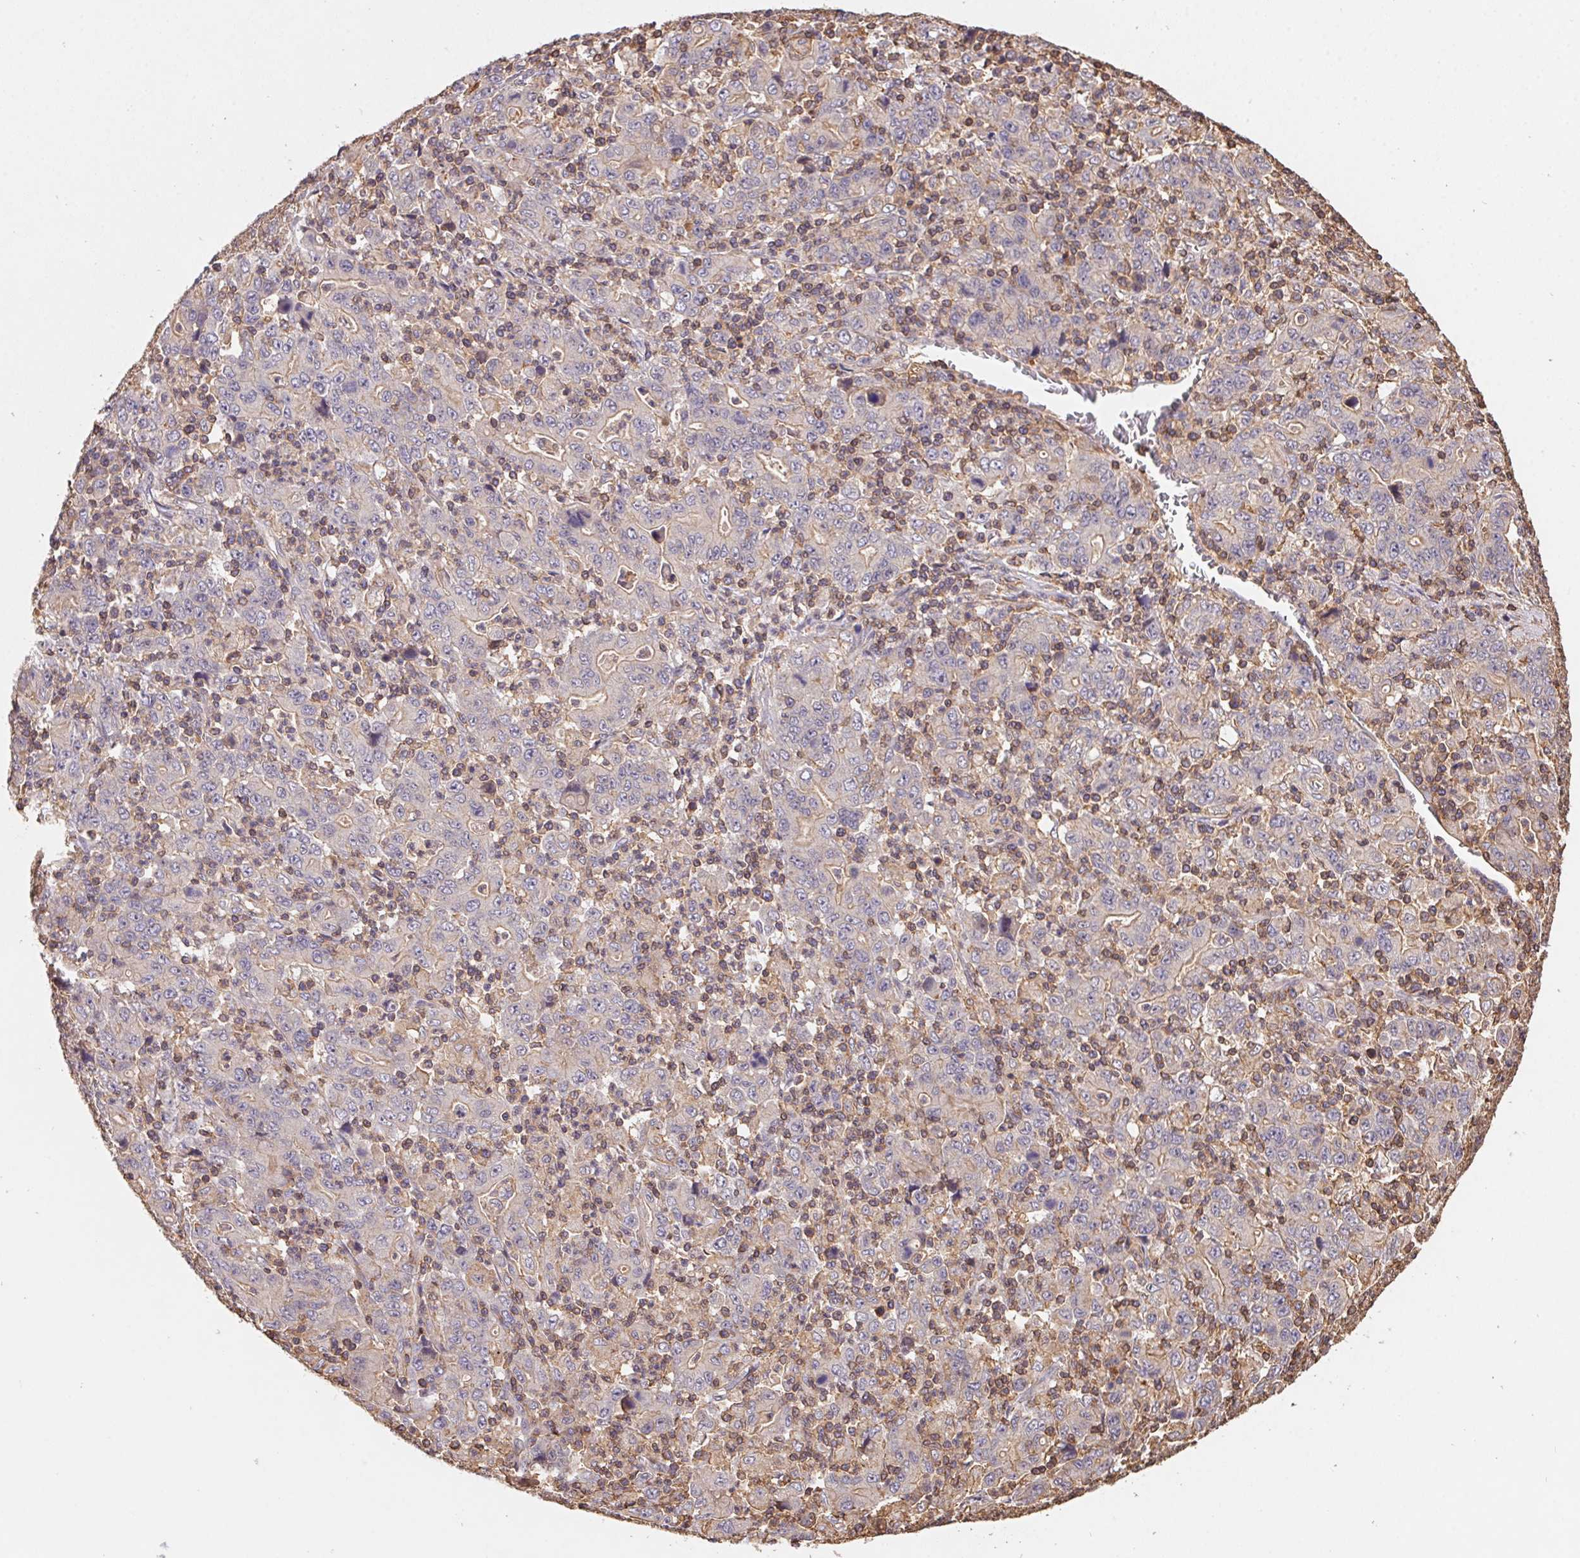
{"staining": {"intensity": "negative", "quantity": "none", "location": "none"}, "tissue": "stomach cancer", "cell_type": "Tumor cells", "image_type": "cancer", "snomed": [{"axis": "morphology", "description": "Adenocarcinoma, NOS"}, {"axis": "topography", "description": "Stomach, upper"}], "caption": "This histopathology image is of stomach adenocarcinoma stained with immunohistochemistry to label a protein in brown with the nuclei are counter-stained blue. There is no expression in tumor cells. (DAB immunohistochemistry (IHC) visualized using brightfield microscopy, high magnification).", "gene": "ATG10", "patient": {"sex": "male", "age": 69}}